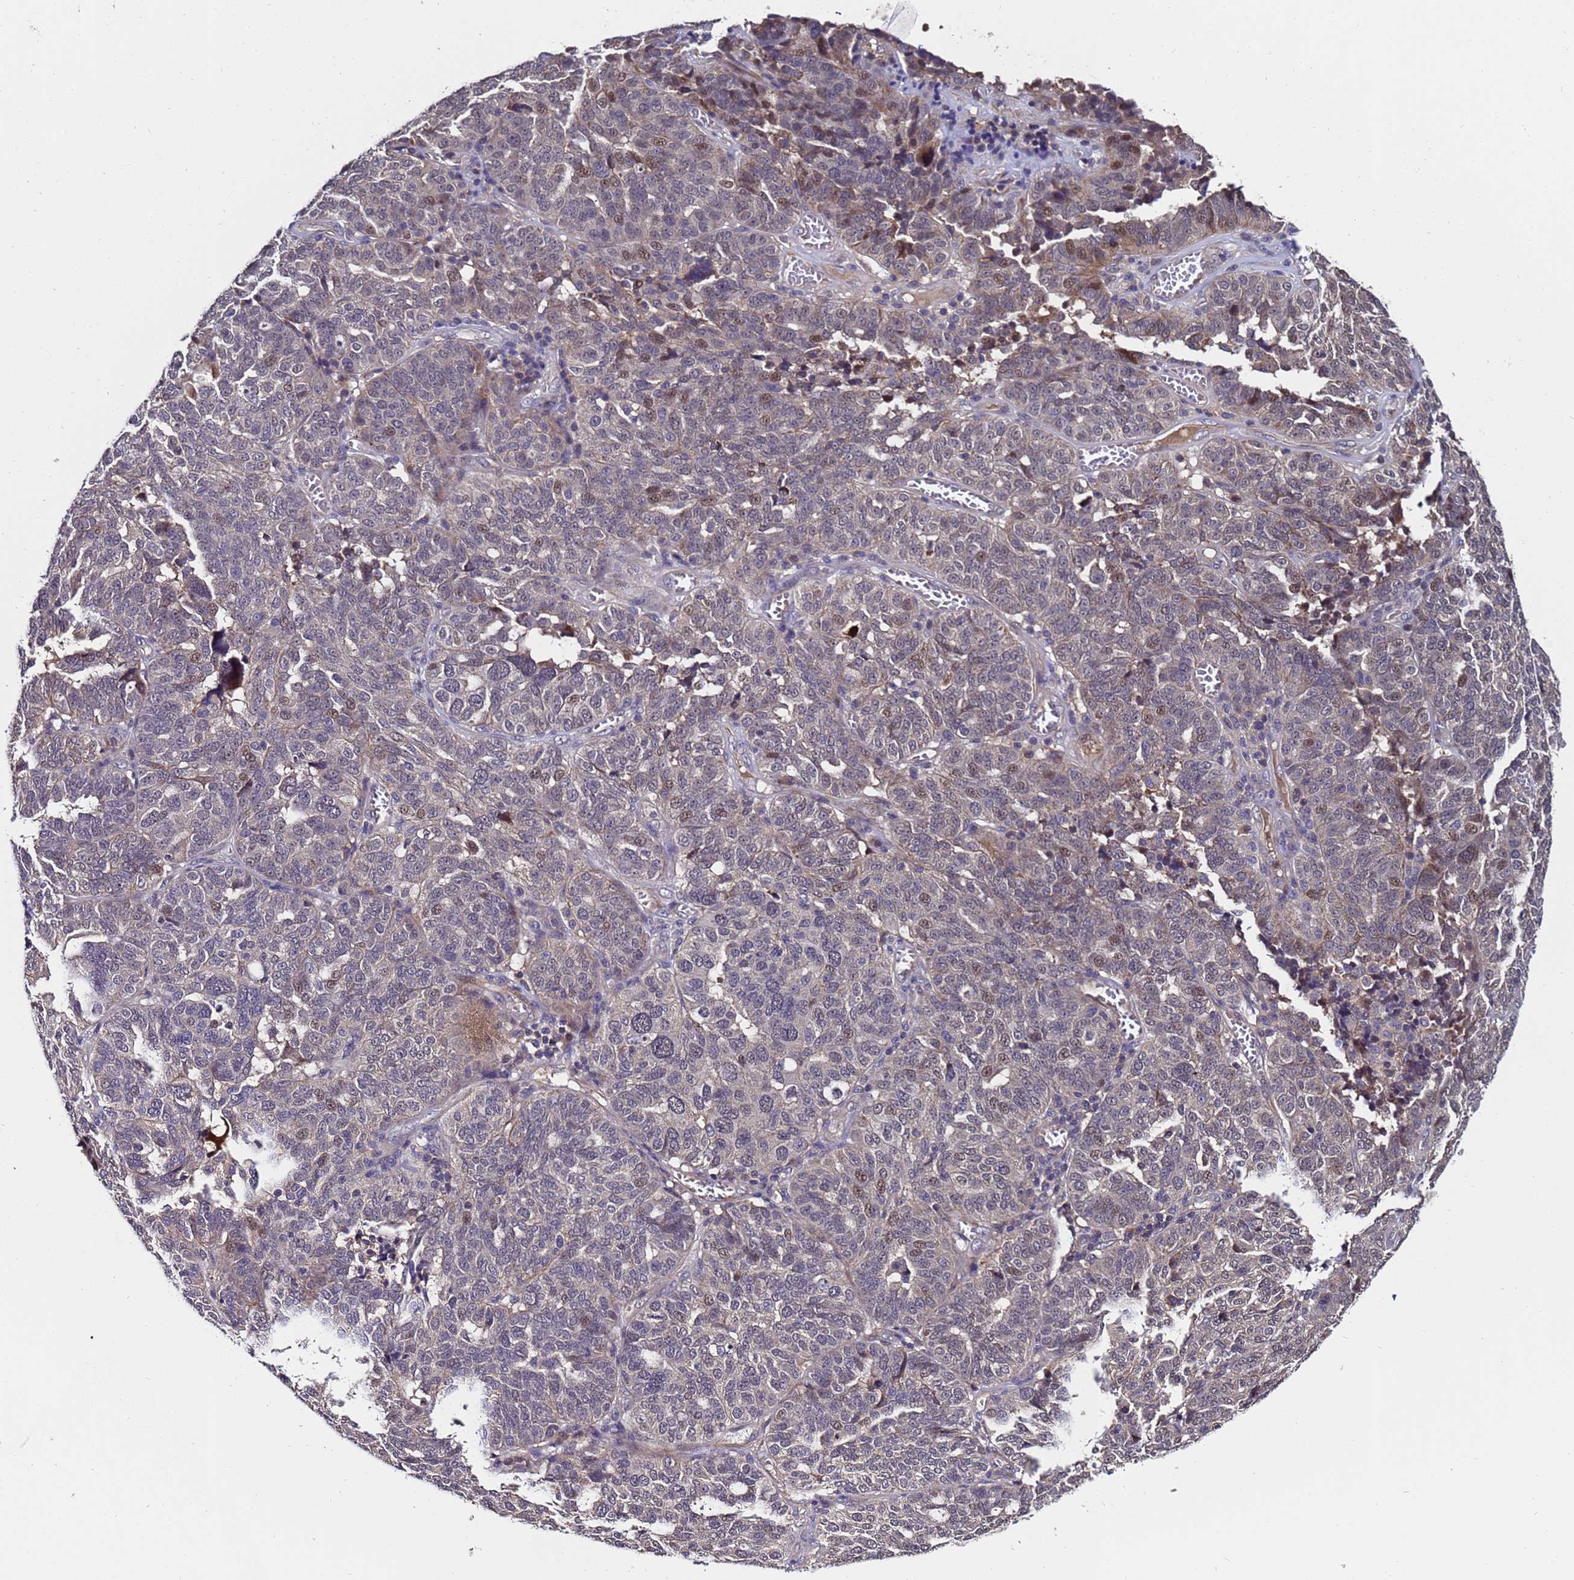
{"staining": {"intensity": "moderate", "quantity": "<25%", "location": "nuclear"}, "tissue": "ovarian cancer", "cell_type": "Tumor cells", "image_type": "cancer", "snomed": [{"axis": "morphology", "description": "Cystadenocarcinoma, serous, NOS"}, {"axis": "topography", "description": "Ovary"}], "caption": "Tumor cells demonstrate moderate nuclear positivity in approximately <25% of cells in serous cystadenocarcinoma (ovarian). (IHC, brightfield microscopy, high magnification).", "gene": "GSTCD", "patient": {"sex": "female", "age": 59}}